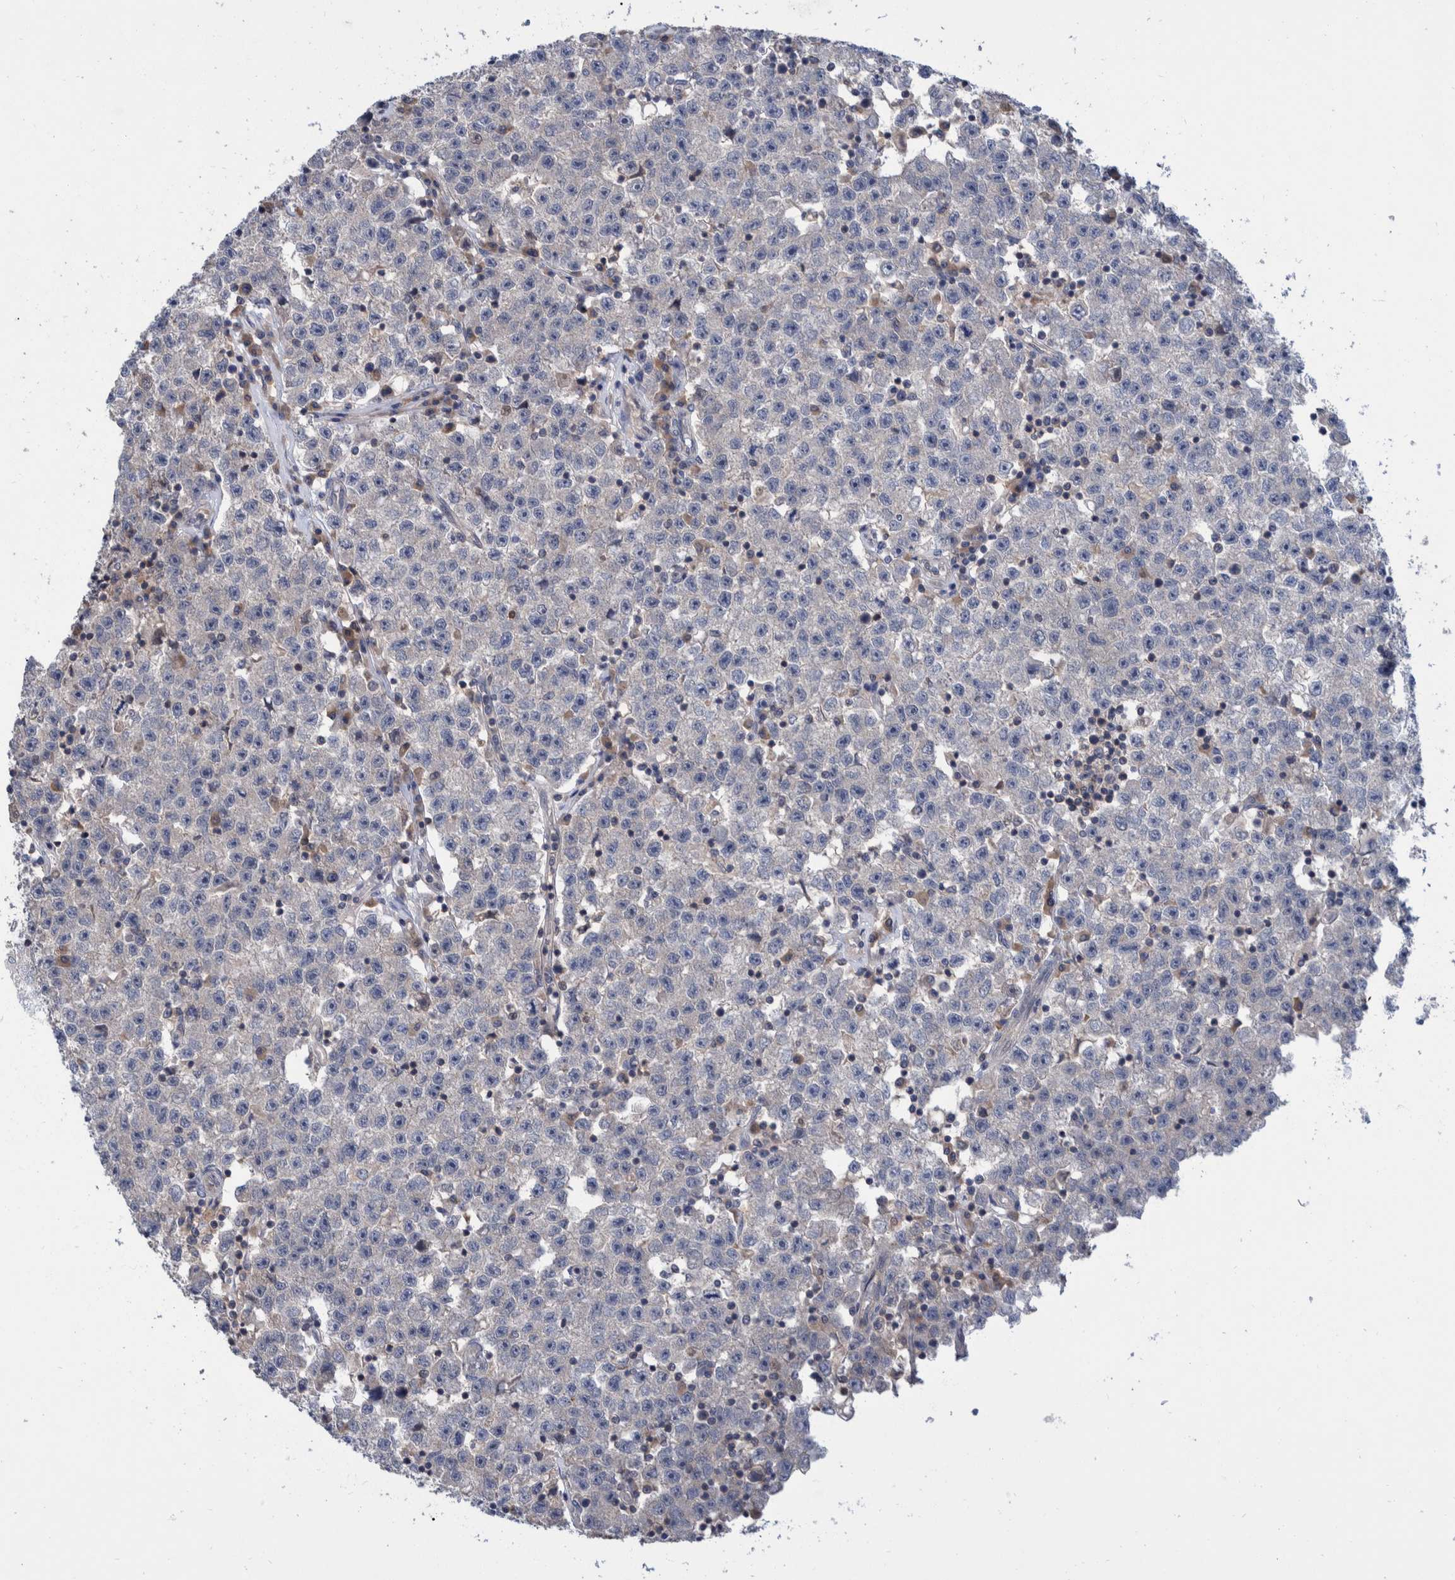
{"staining": {"intensity": "negative", "quantity": "none", "location": "none"}, "tissue": "testis cancer", "cell_type": "Tumor cells", "image_type": "cancer", "snomed": [{"axis": "morphology", "description": "Seminoma, NOS"}, {"axis": "topography", "description": "Testis"}], "caption": "DAB (3,3'-diaminobenzidine) immunohistochemical staining of human testis cancer displays no significant positivity in tumor cells.", "gene": "PLPBP", "patient": {"sex": "male", "age": 22}}